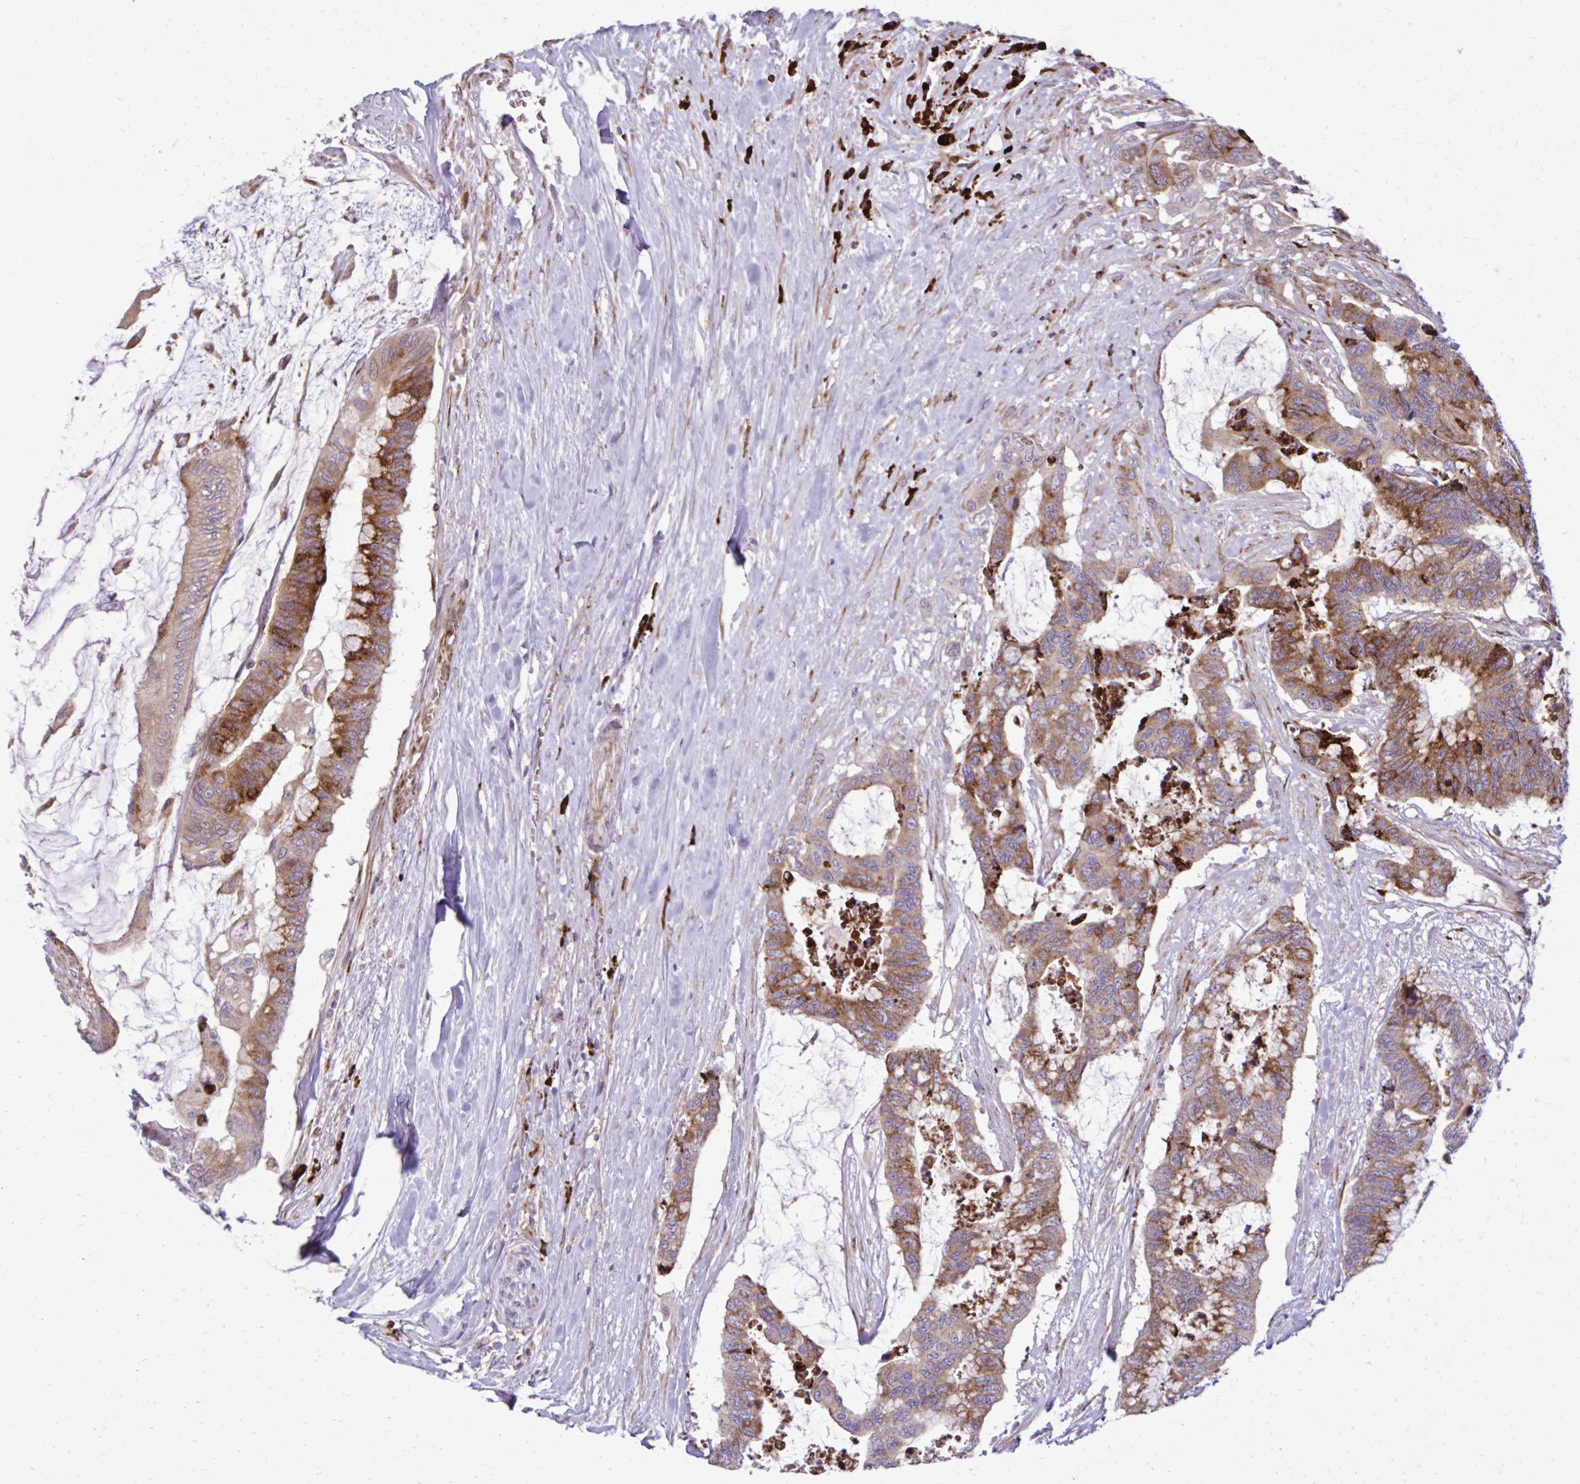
{"staining": {"intensity": "moderate", "quantity": ">75%", "location": "cytoplasmic/membranous"}, "tissue": "colorectal cancer", "cell_type": "Tumor cells", "image_type": "cancer", "snomed": [{"axis": "morphology", "description": "Adenocarcinoma, NOS"}, {"axis": "topography", "description": "Rectum"}], "caption": "Moderate cytoplasmic/membranous staining for a protein is appreciated in approximately >75% of tumor cells of adenocarcinoma (colorectal) using IHC.", "gene": "LIMS1", "patient": {"sex": "female", "age": 59}}